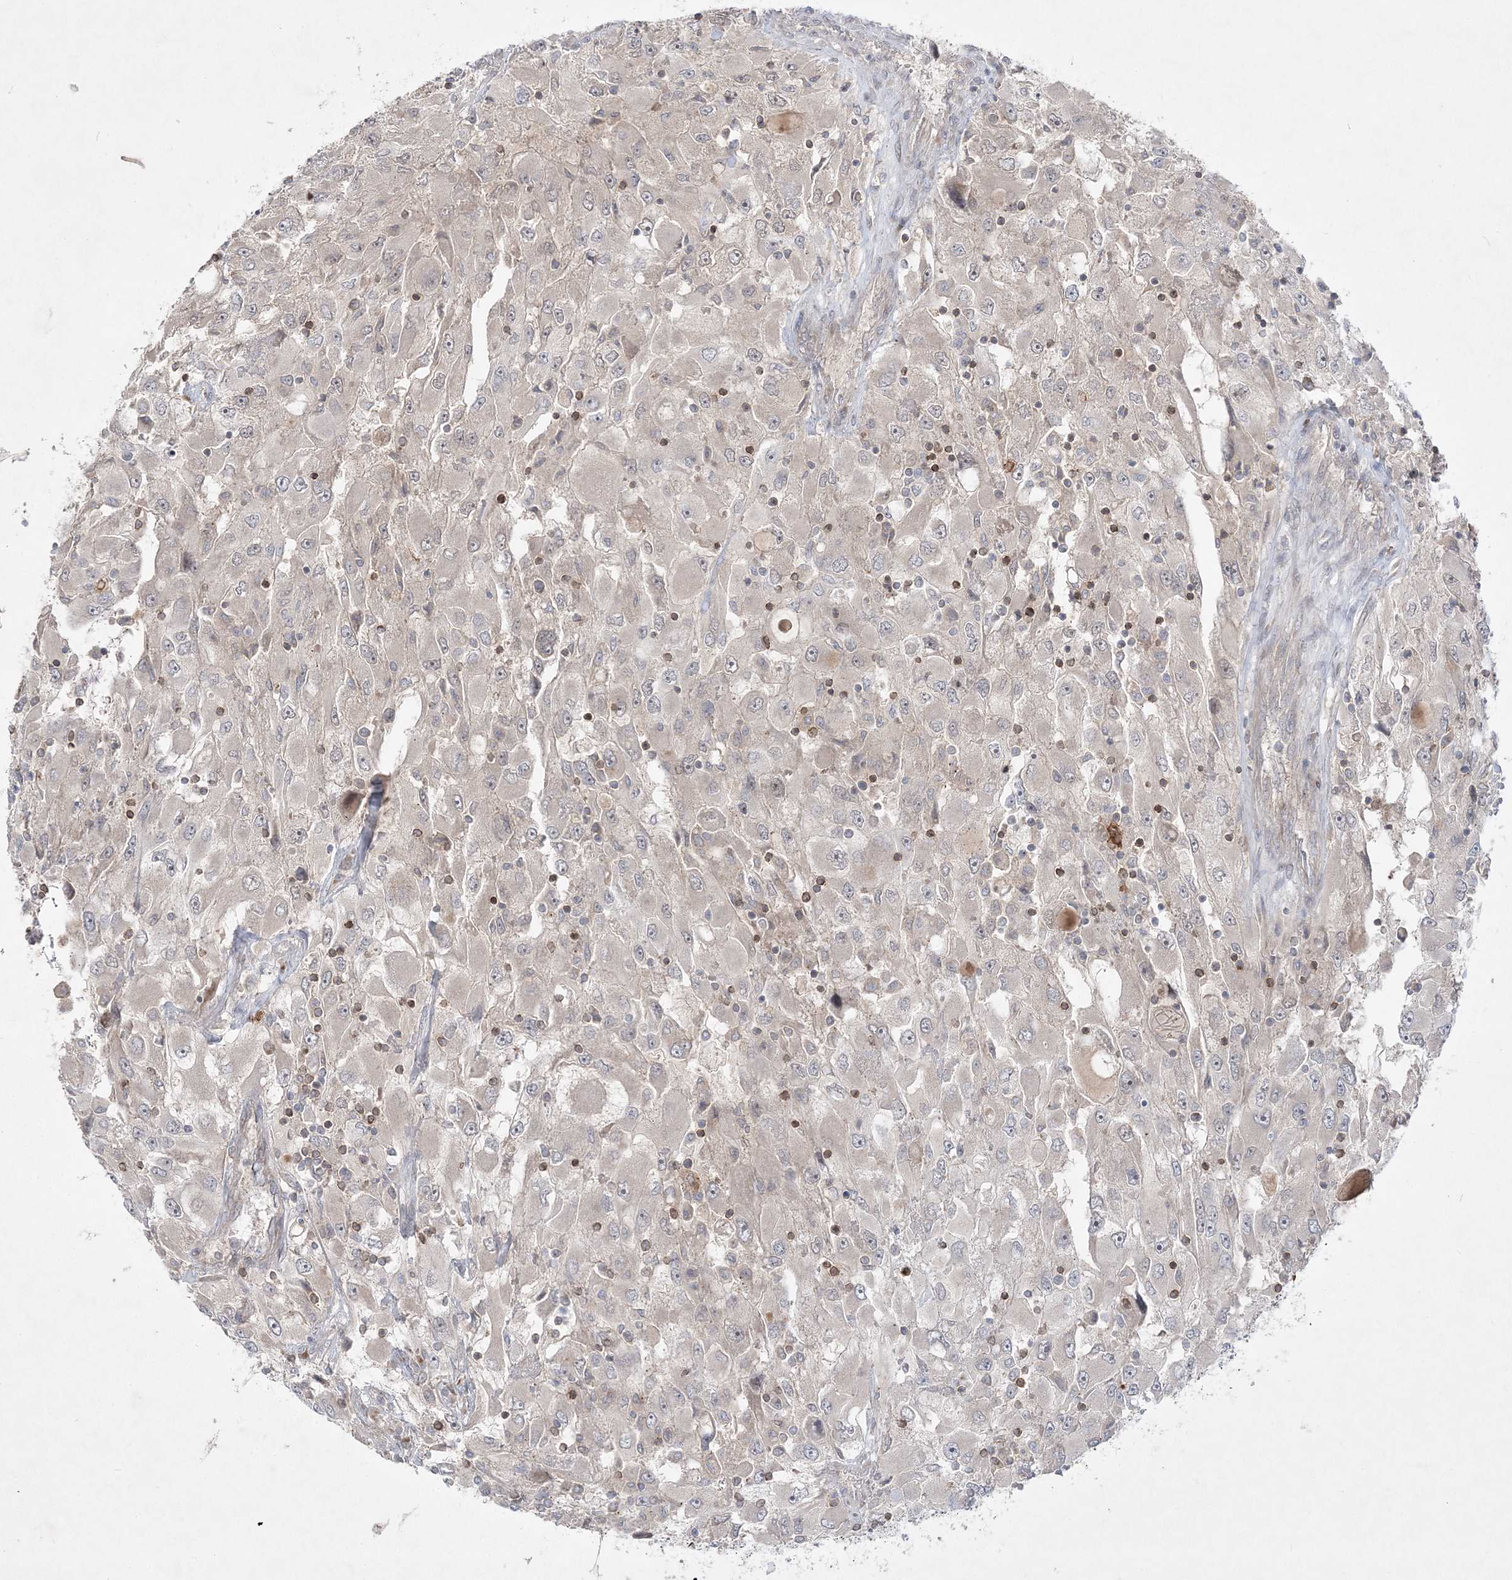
{"staining": {"intensity": "negative", "quantity": "none", "location": "none"}, "tissue": "renal cancer", "cell_type": "Tumor cells", "image_type": "cancer", "snomed": [{"axis": "morphology", "description": "Adenocarcinoma, NOS"}, {"axis": "topography", "description": "Kidney"}], "caption": "Immunohistochemical staining of human renal cancer exhibits no significant expression in tumor cells.", "gene": "CLNK", "patient": {"sex": "female", "age": 52}}